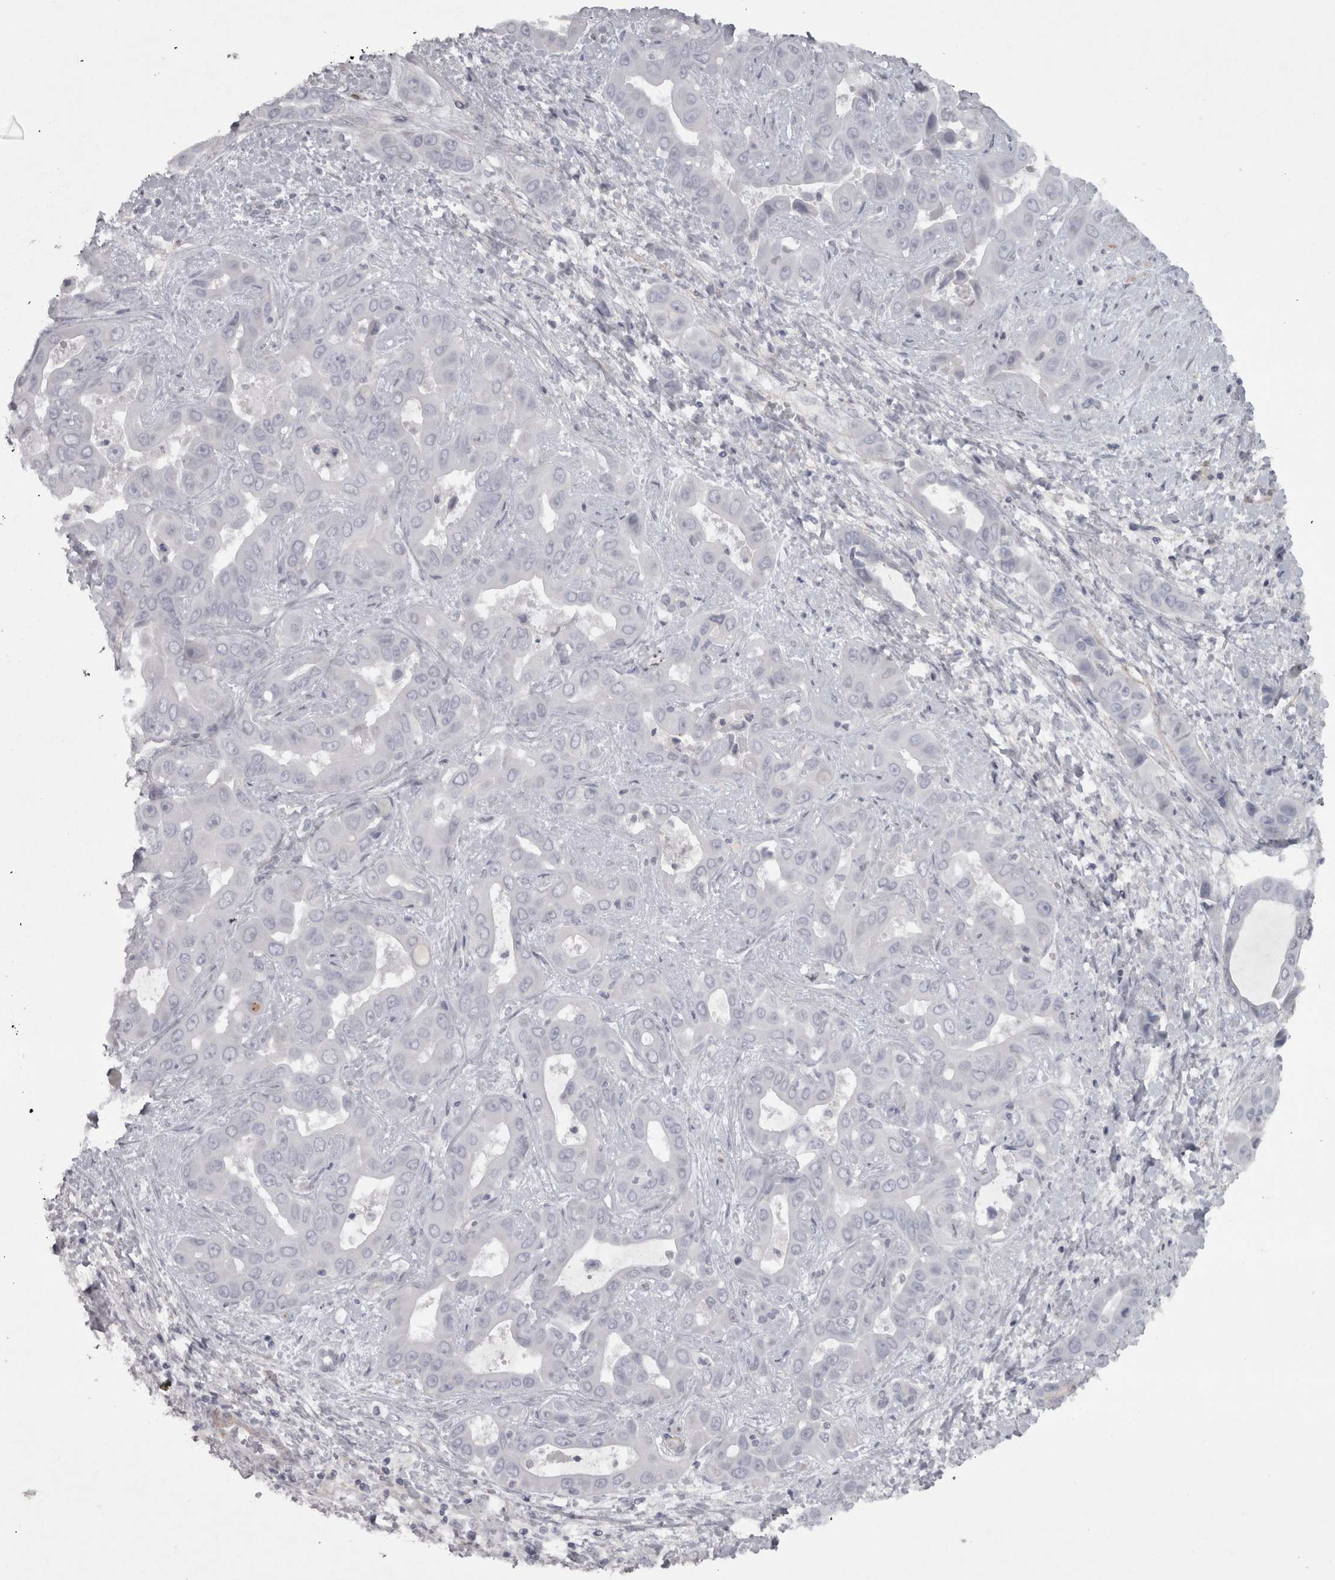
{"staining": {"intensity": "negative", "quantity": "none", "location": "none"}, "tissue": "liver cancer", "cell_type": "Tumor cells", "image_type": "cancer", "snomed": [{"axis": "morphology", "description": "Cholangiocarcinoma"}, {"axis": "topography", "description": "Liver"}], "caption": "Human liver cholangiocarcinoma stained for a protein using IHC shows no staining in tumor cells.", "gene": "PPP1R12B", "patient": {"sex": "female", "age": 52}}